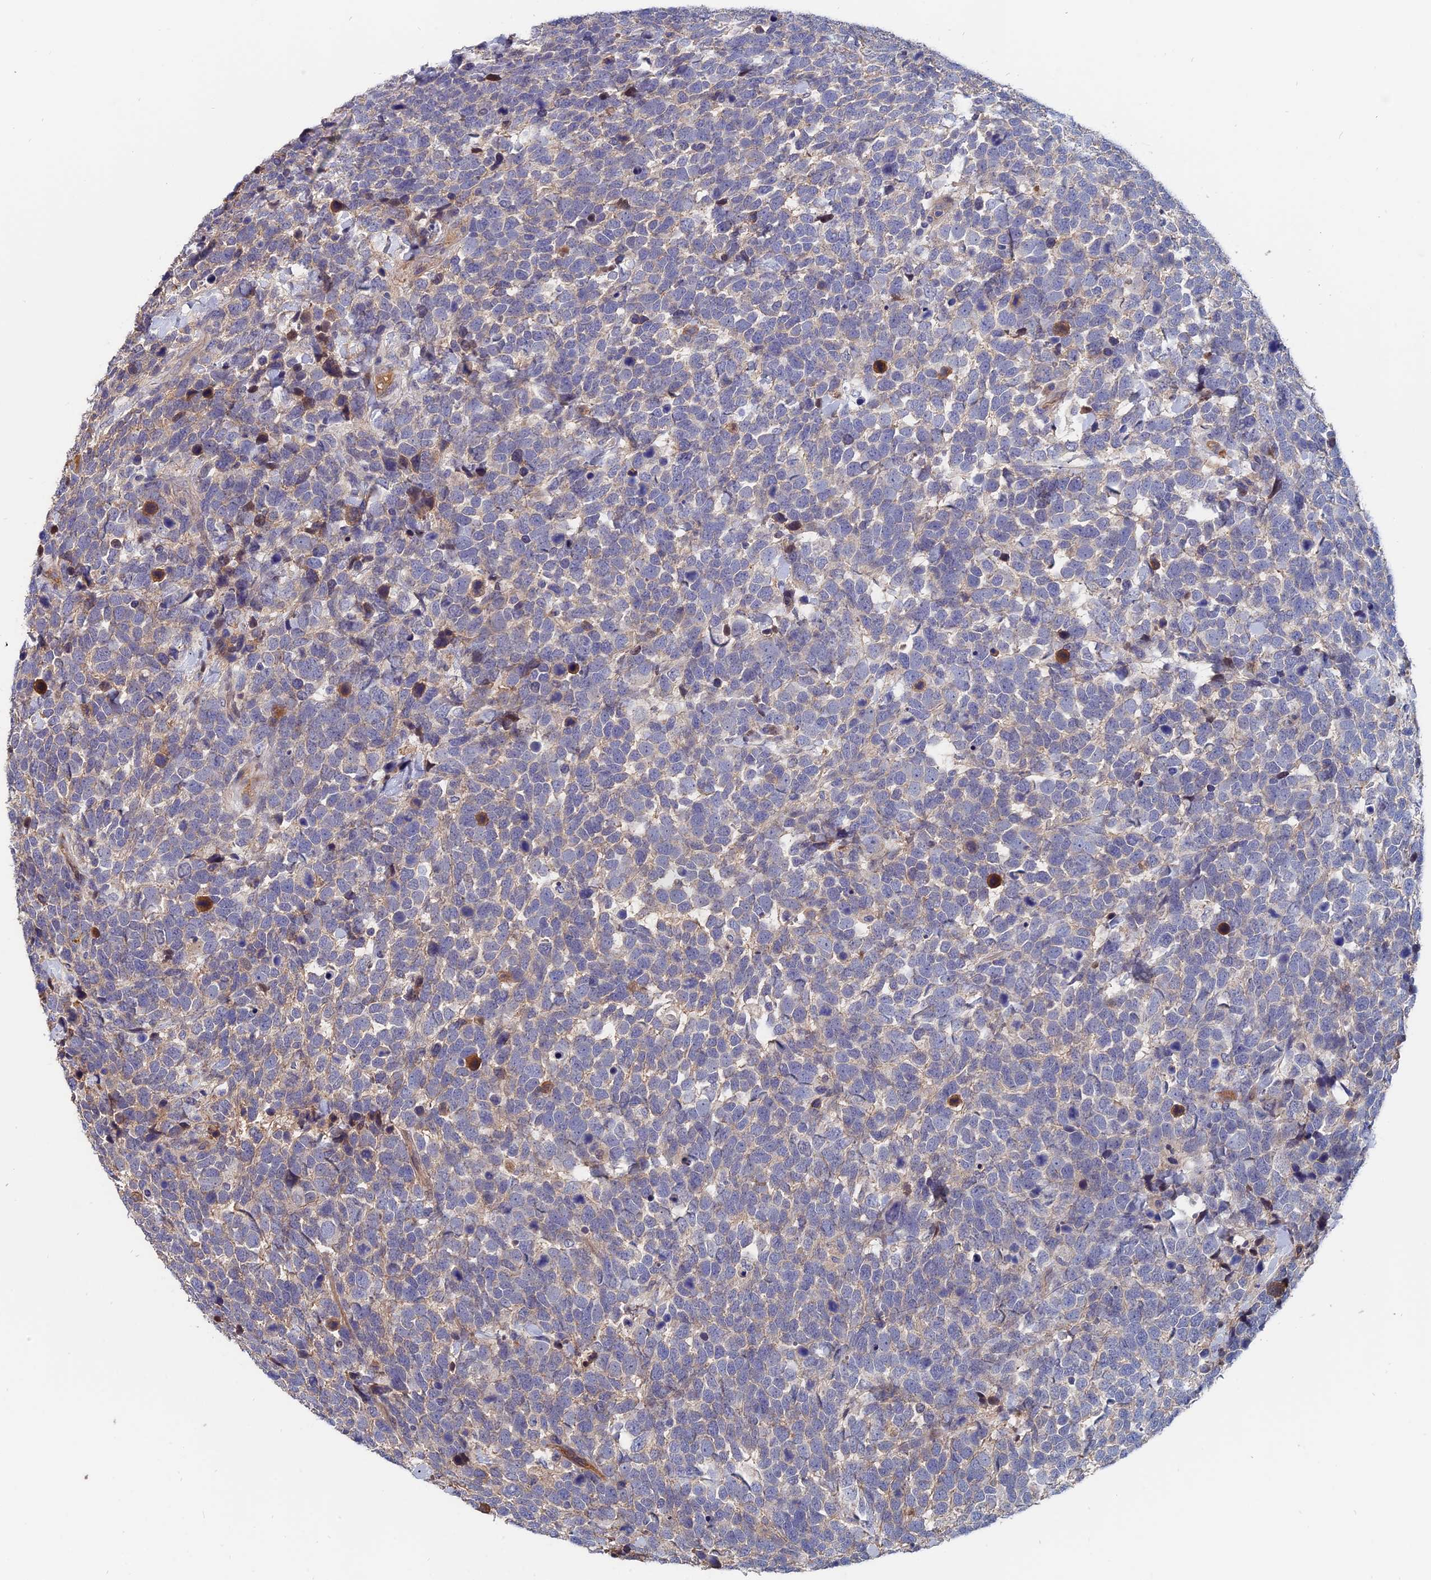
{"staining": {"intensity": "weak", "quantity": "<25%", "location": "cytoplasmic/membranous"}, "tissue": "urothelial cancer", "cell_type": "Tumor cells", "image_type": "cancer", "snomed": [{"axis": "morphology", "description": "Urothelial carcinoma, High grade"}, {"axis": "topography", "description": "Urinary bladder"}], "caption": "Tumor cells are negative for protein expression in human urothelial cancer.", "gene": "SLC33A1", "patient": {"sex": "female", "age": 82}}